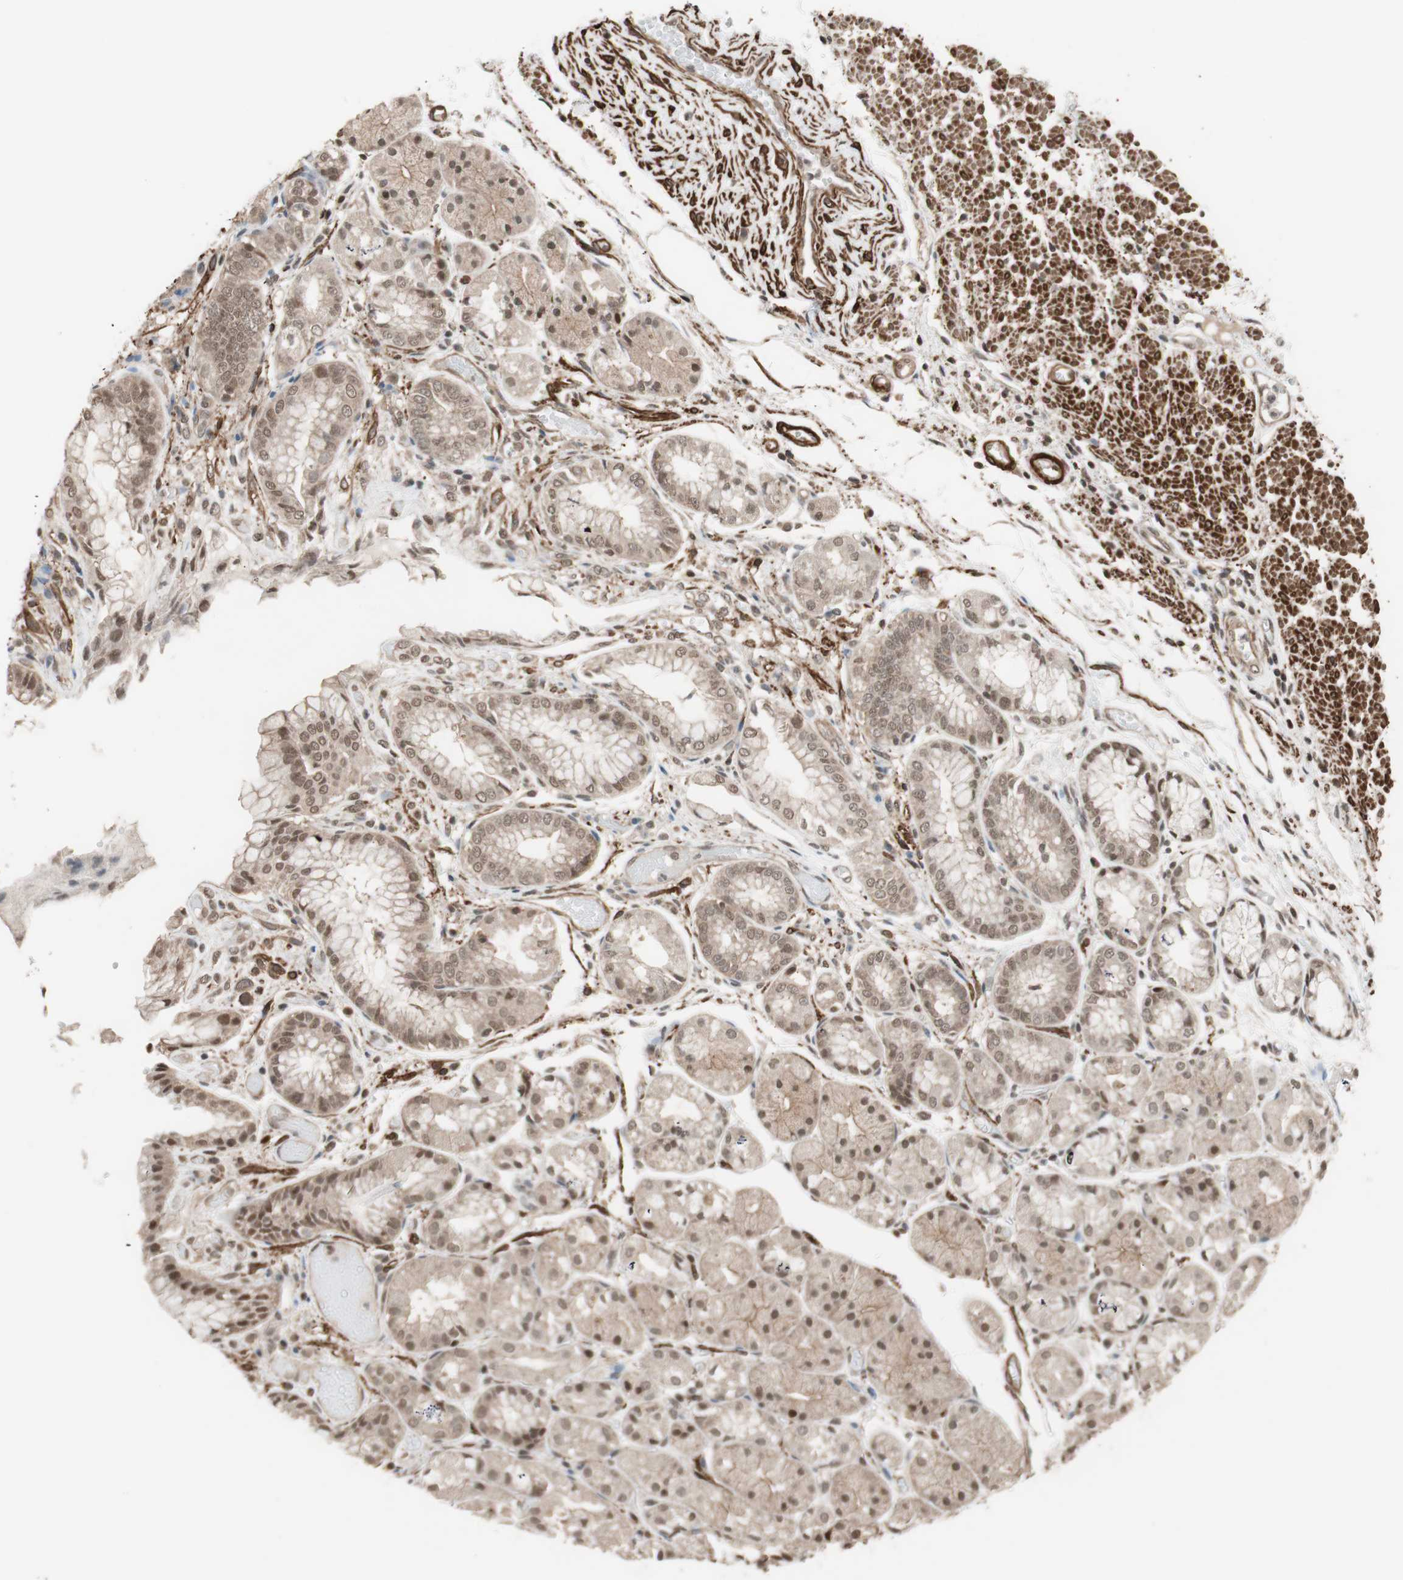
{"staining": {"intensity": "weak", "quantity": ">75%", "location": "cytoplasmic/membranous,nuclear"}, "tissue": "stomach", "cell_type": "Glandular cells", "image_type": "normal", "snomed": [{"axis": "morphology", "description": "Normal tissue, NOS"}, {"axis": "topography", "description": "Stomach, upper"}], "caption": "IHC histopathology image of unremarkable stomach: stomach stained using immunohistochemistry shows low levels of weak protein expression localized specifically in the cytoplasmic/membranous,nuclear of glandular cells, appearing as a cytoplasmic/membranous,nuclear brown color.", "gene": "DRAP1", "patient": {"sex": "male", "age": 72}}